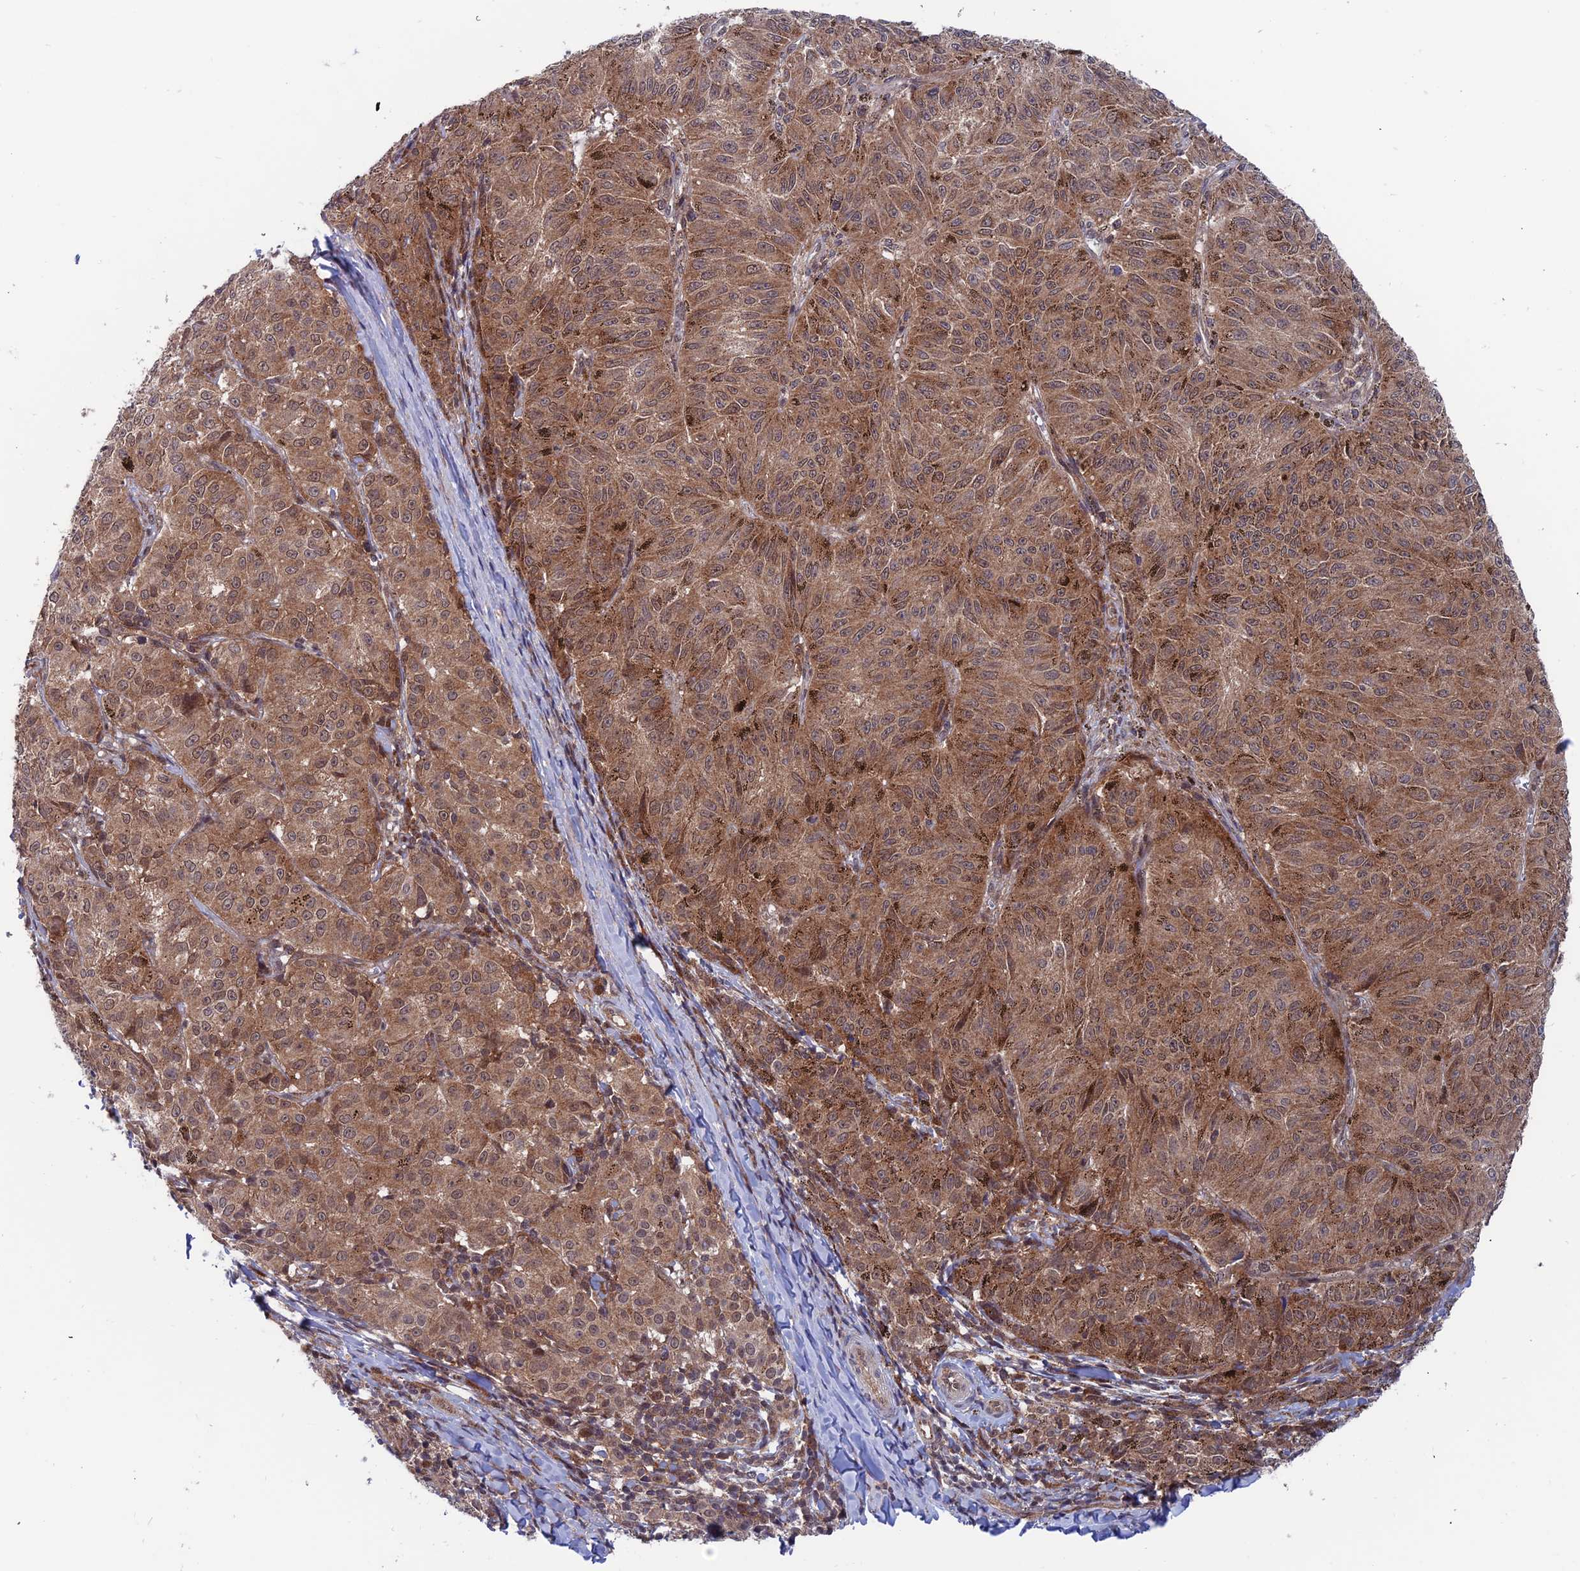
{"staining": {"intensity": "moderate", "quantity": ">75%", "location": "cytoplasmic/membranous,nuclear"}, "tissue": "melanoma", "cell_type": "Tumor cells", "image_type": "cancer", "snomed": [{"axis": "morphology", "description": "Malignant melanoma, NOS"}, {"axis": "topography", "description": "Skin"}], "caption": "A photomicrograph showing moderate cytoplasmic/membranous and nuclear expression in about >75% of tumor cells in malignant melanoma, as visualized by brown immunohistochemical staining.", "gene": "IGBP1", "patient": {"sex": "female", "age": 72}}